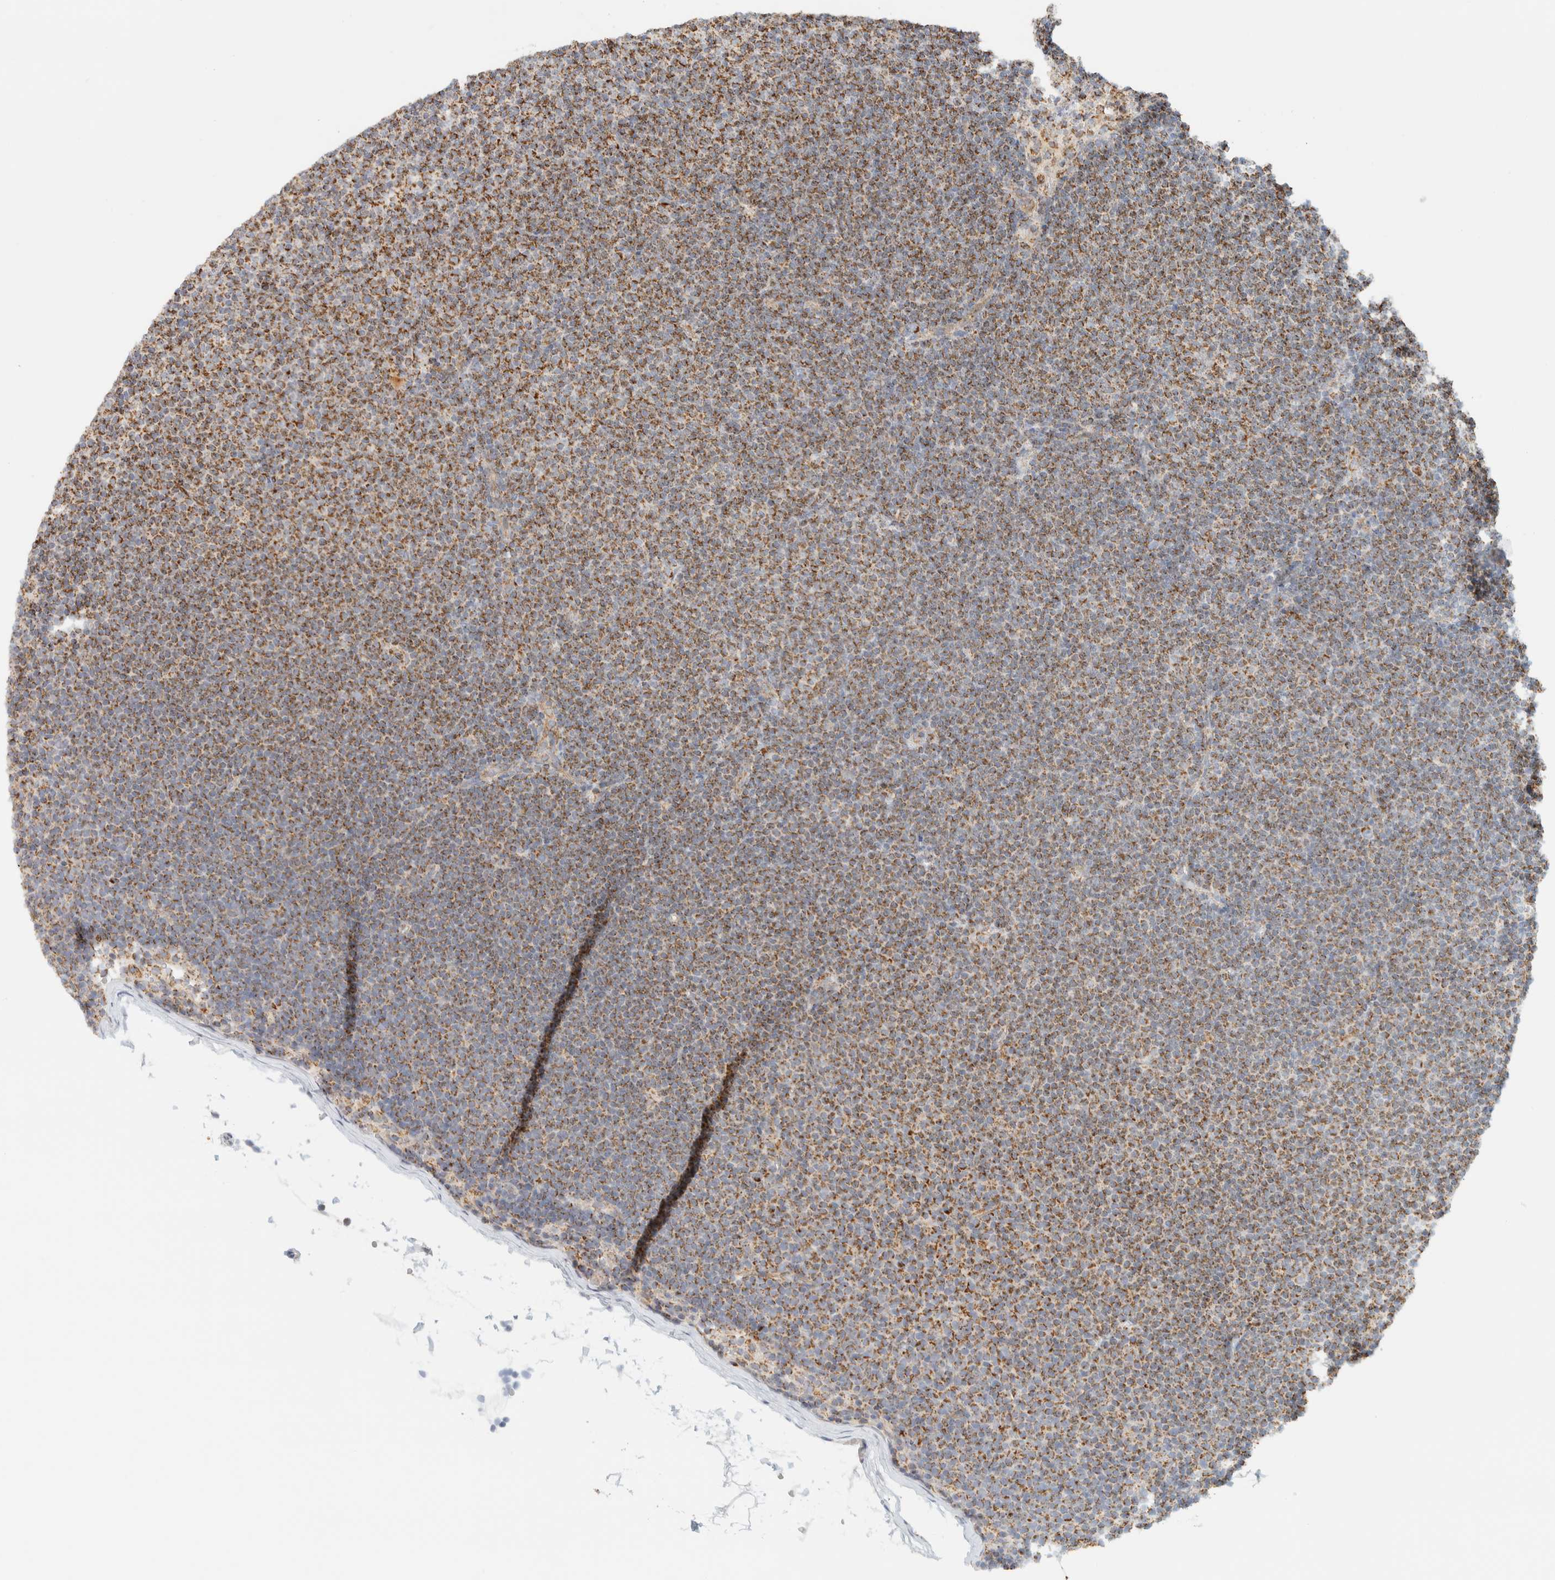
{"staining": {"intensity": "moderate", "quantity": ">75%", "location": "cytoplasmic/membranous"}, "tissue": "lymphoma", "cell_type": "Tumor cells", "image_type": "cancer", "snomed": [{"axis": "morphology", "description": "Malignant lymphoma, non-Hodgkin's type, Low grade"}, {"axis": "topography", "description": "Lymph node"}], "caption": "Moderate cytoplasmic/membranous staining for a protein is identified in about >75% of tumor cells of low-grade malignant lymphoma, non-Hodgkin's type using immunohistochemistry.", "gene": "KIFAP3", "patient": {"sex": "female", "age": 53}}